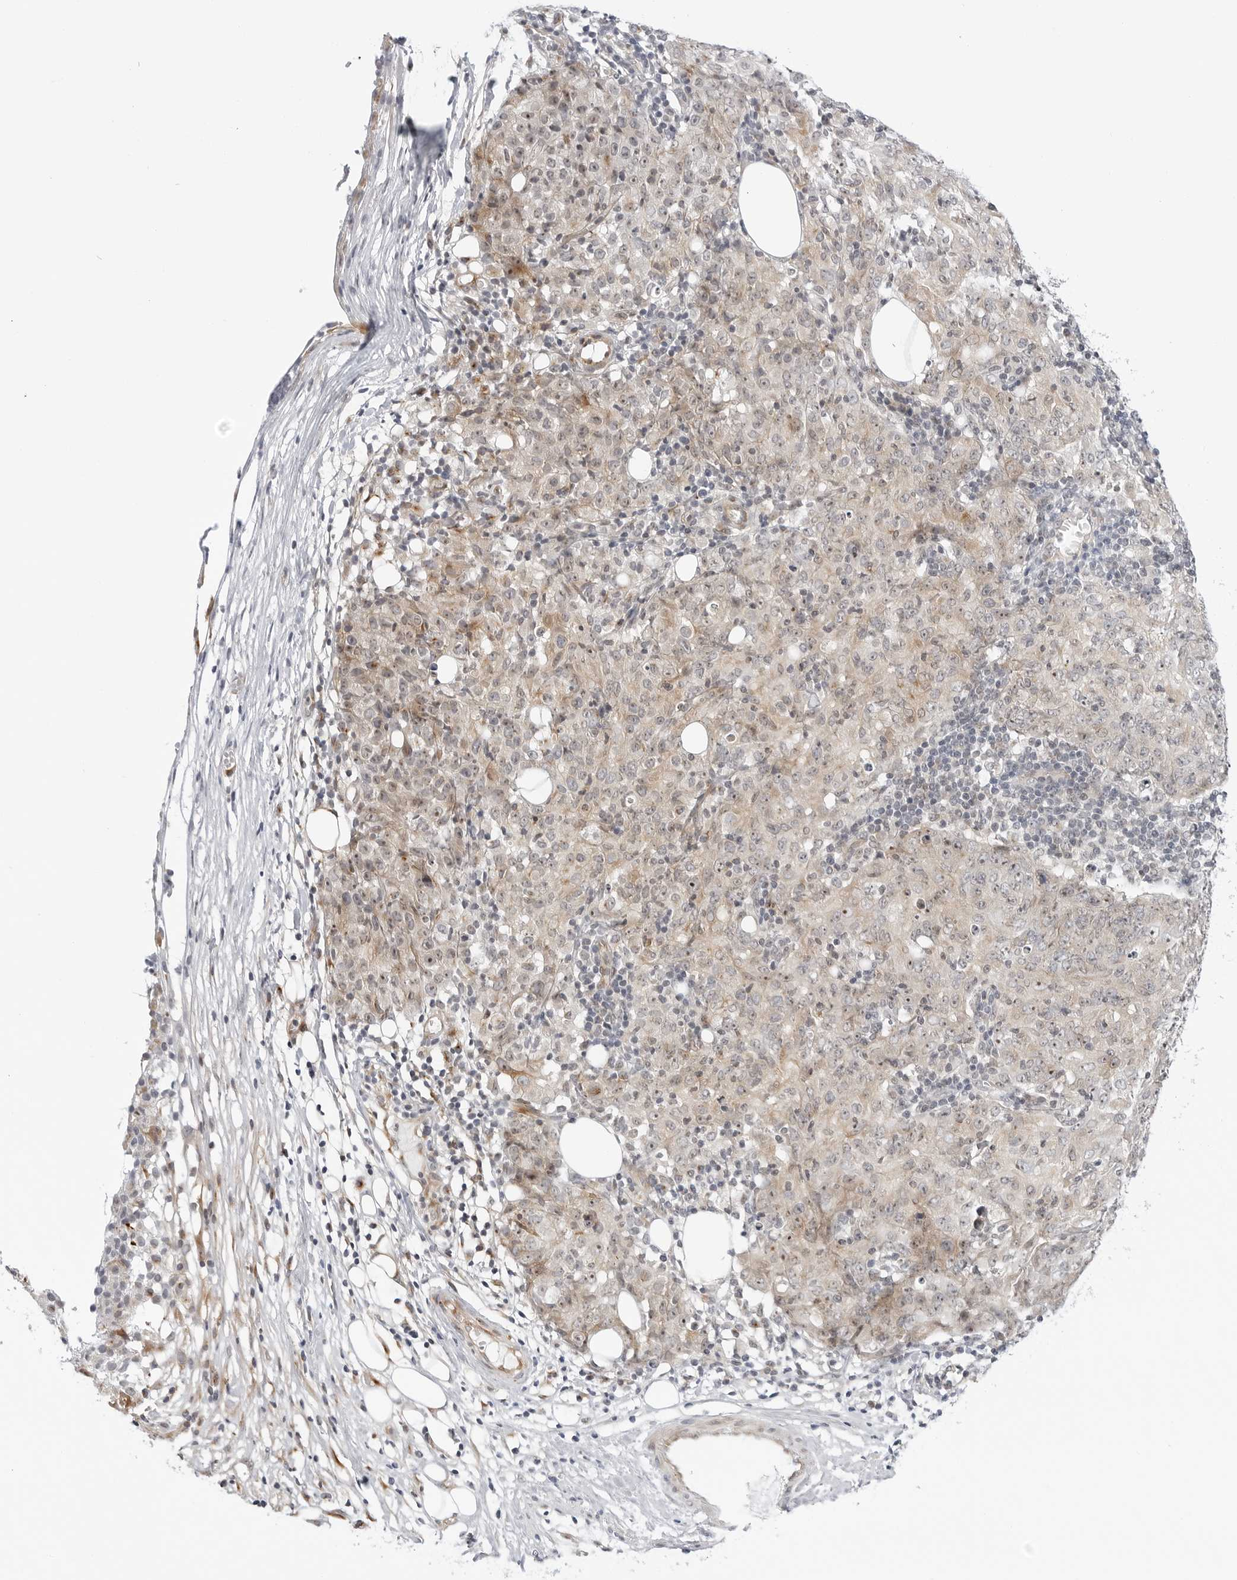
{"staining": {"intensity": "weak", "quantity": ">75%", "location": "cytoplasmic/membranous,nuclear"}, "tissue": "ovarian cancer", "cell_type": "Tumor cells", "image_type": "cancer", "snomed": [{"axis": "morphology", "description": "Carcinoma, endometroid"}, {"axis": "topography", "description": "Ovary"}], "caption": "Ovarian cancer (endometroid carcinoma) stained with IHC reveals weak cytoplasmic/membranous and nuclear positivity in about >75% of tumor cells.", "gene": "MAP2K5", "patient": {"sex": "female", "age": 42}}